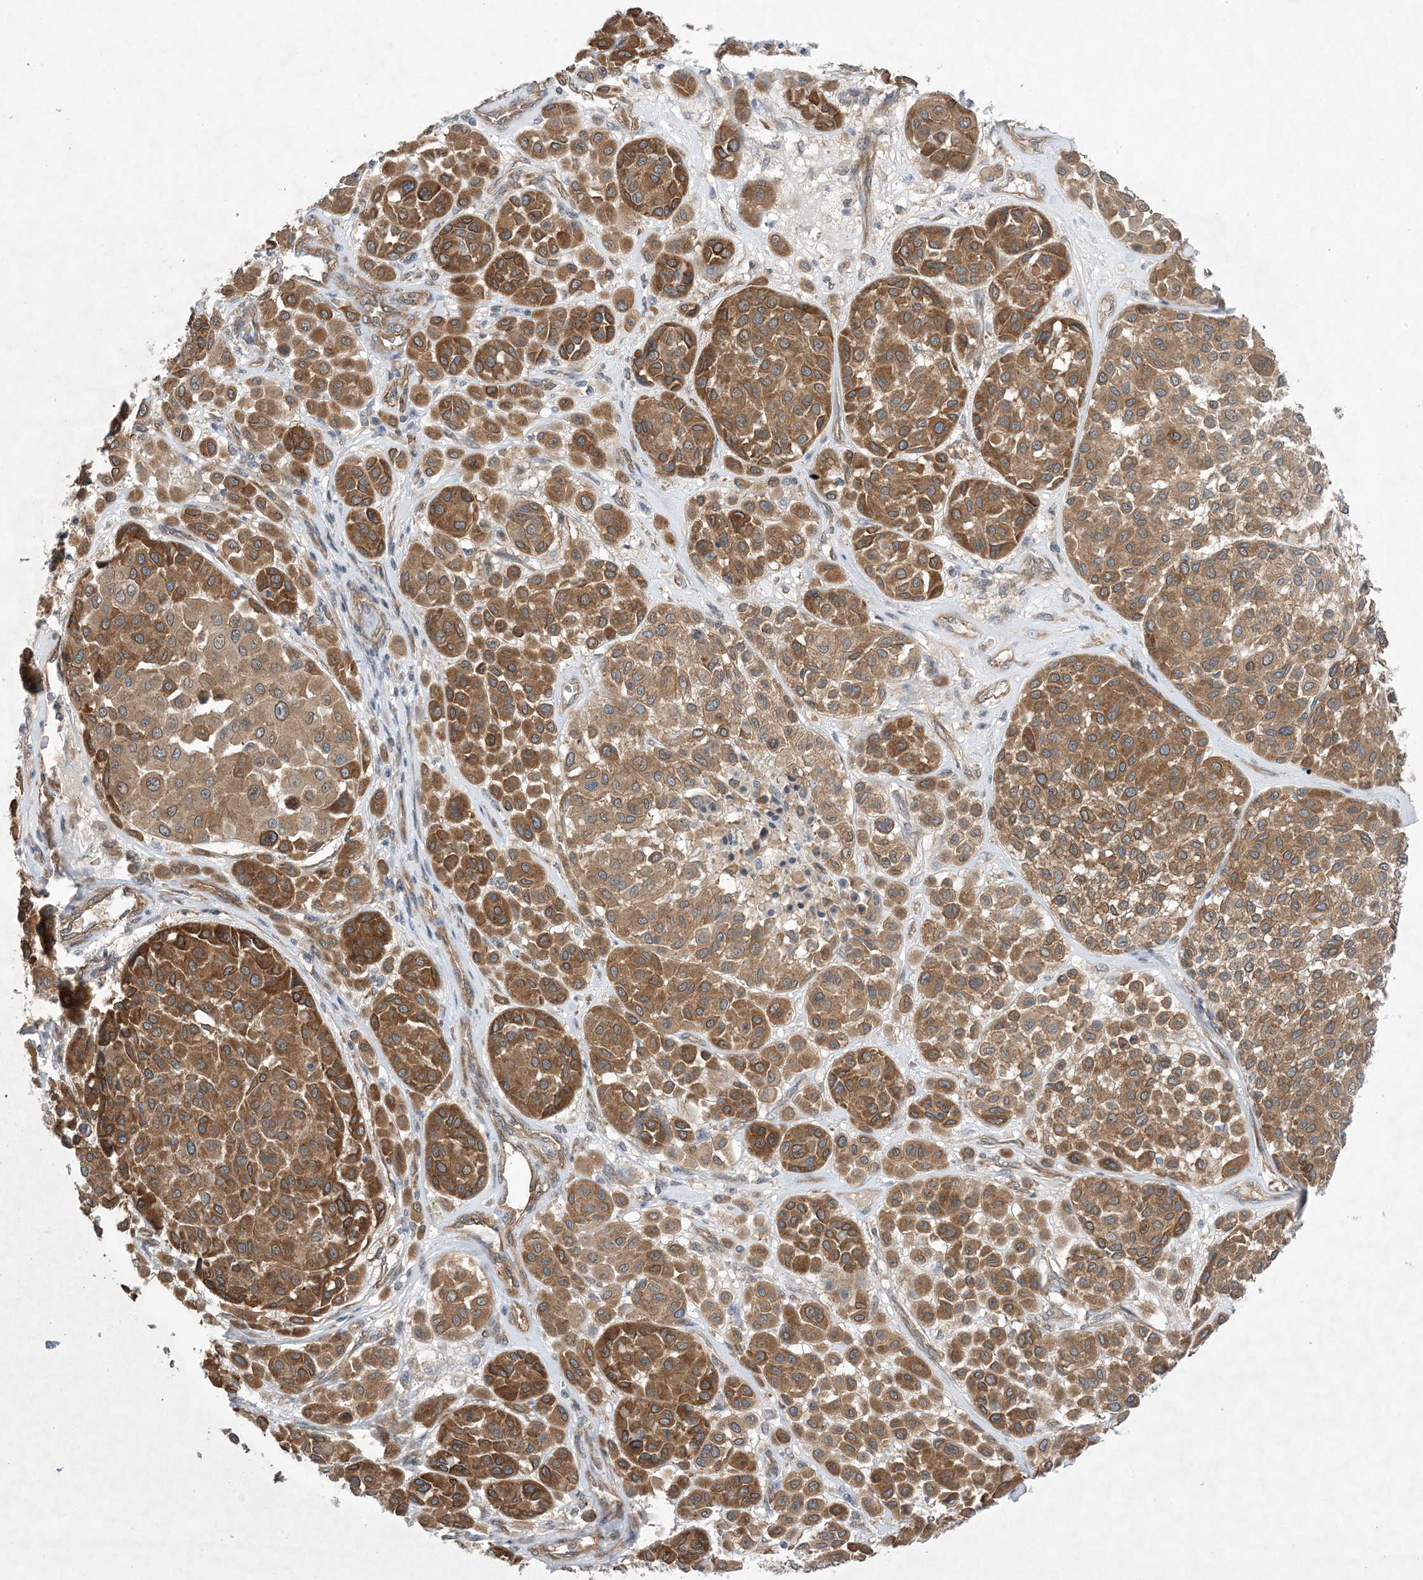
{"staining": {"intensity": "moderate", "quantity": ">75%", "location": "cytoplasmic/membranous"}, "tissue": "melanoma", "cell_type": "Tumor cells", "image_type": "cancer", "snomed": [{"axis": "morphology", "description": "Malignant melanoma, Metastatic site"}, {"axis": "topography", "description": "Soft tissue"}], "caption": "IHC image of neoplastic tissue: human melanoma stained using immunohistochemistry displays medium levels of moderate protein expression localized specifically in the cytoplasmic/membranous of tumor cells, appearing as a cytoplasmic/membranous brown color.", "gene": "EHBP1", "patient": {"sex": "male", "age": 41}}